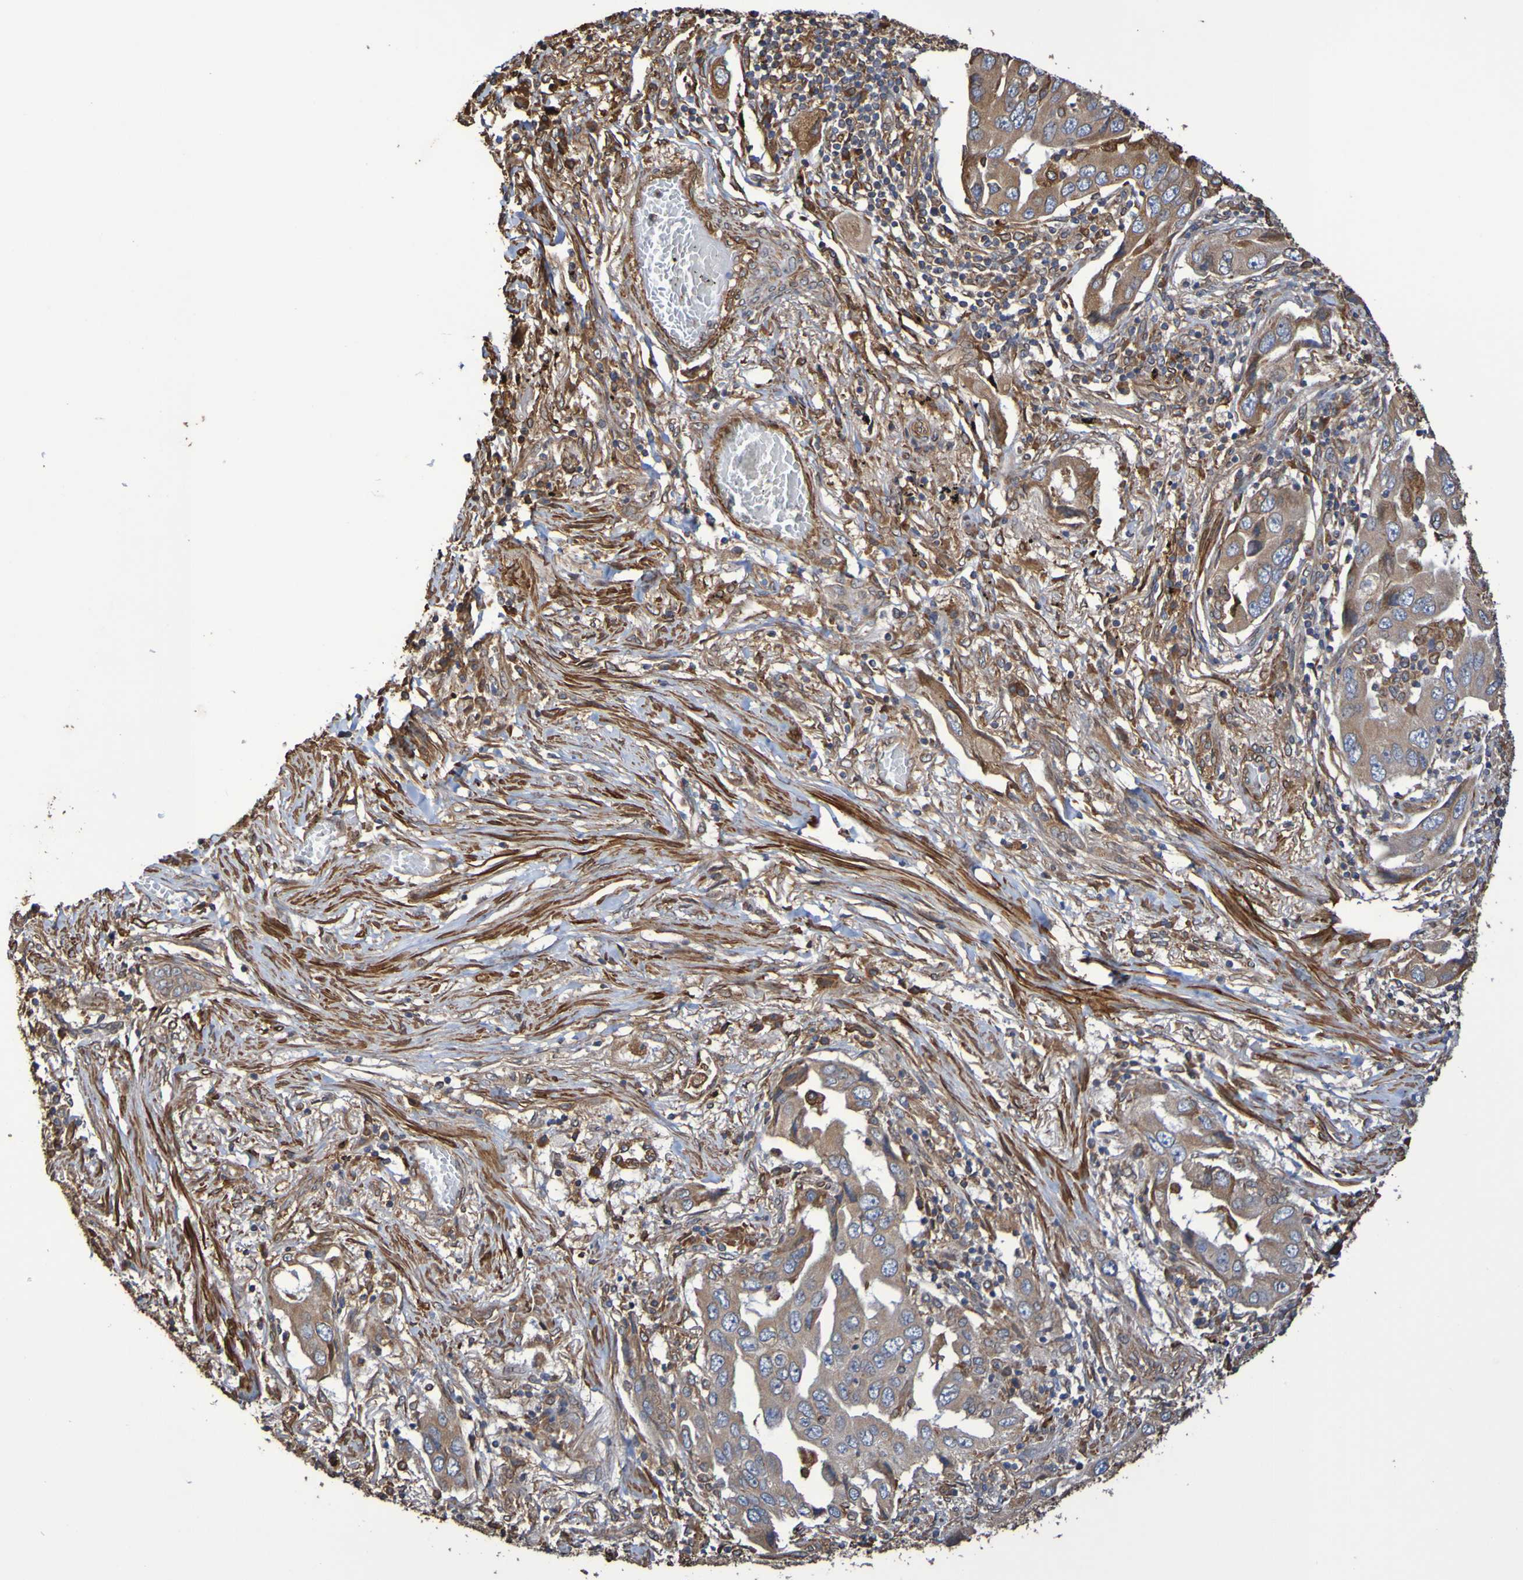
{"staining": {"intensity": "moderate", "quantity": ">75%", "location": "cytoplasmic/membranous"}, "tissue": "lung cancer", "cell_type": "Tumor cells", "image_type": "cancer", "snomed": [{"axis": "morphology", "description": "Adenocarcinoma, NOS"}, {"axis": "topography", "description": "Lung"}], "caption": "DAB (3,3'-diaminobenzidine) immunohistochemical staining of adenocarcinoma (lung) exhibits moderate cytoplasmic/membranous protein staining in about >75% of tumor cells.", "gene": "RAB11A", "patient": {"sex": "female", "age": 65}}